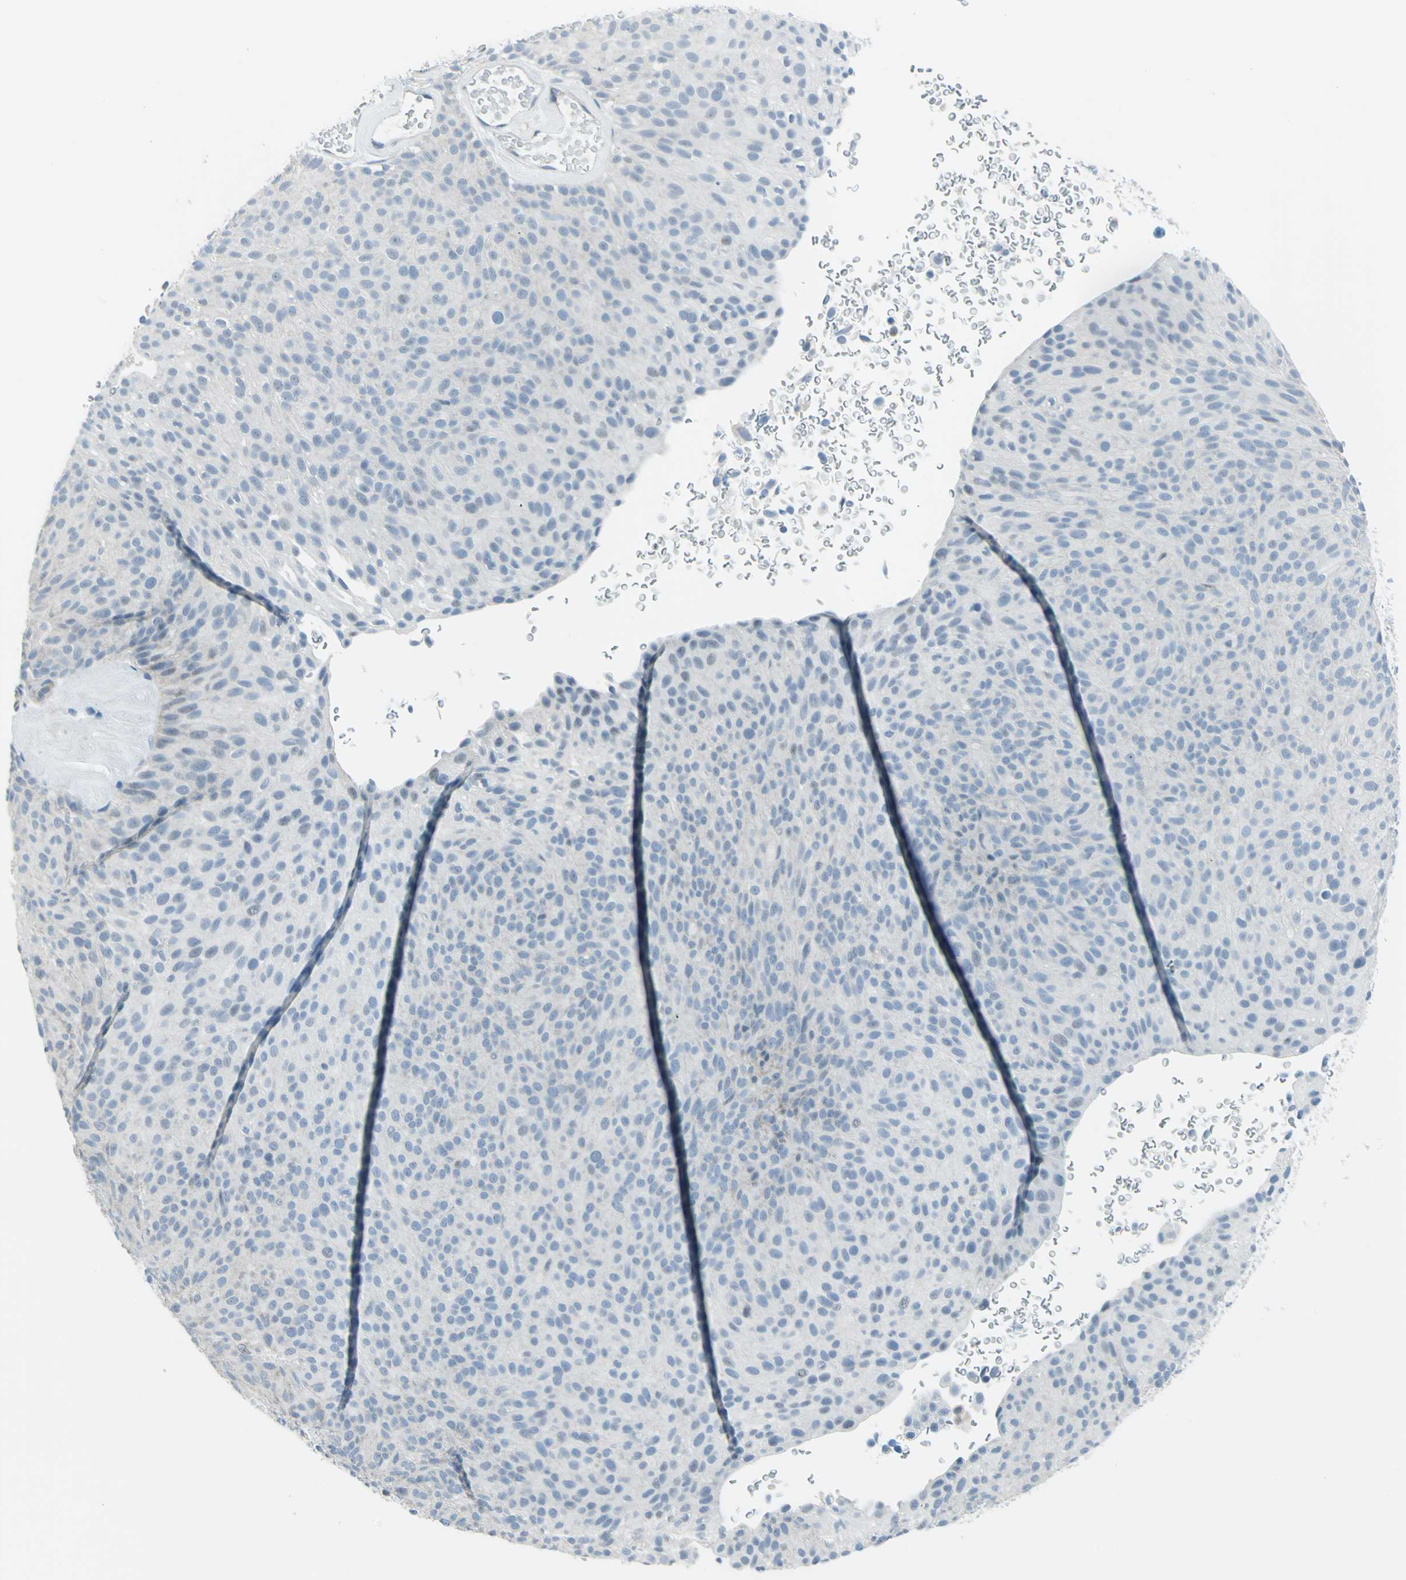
{"staining": {"intensity": "negative", "quantity": "none", "location": "none"}, "tissue": "urothelial cancer", "cell_type": "Tumor cells", "image_type": "cancer", "snomed": [{"axis": "morphology", "description": "Urothelial carcinoma, Low grade"}, {"axis": "topography", "description": "Urinary bladder"}], "caption": "A high-resolution micrograph shows immunohistochemistry staining of urothelial carcinoma (low-grade), which exhibits no significant staining in tumor cells.", "gene": "DNAI2", "patient": {"sex": "male", "age": 78}}